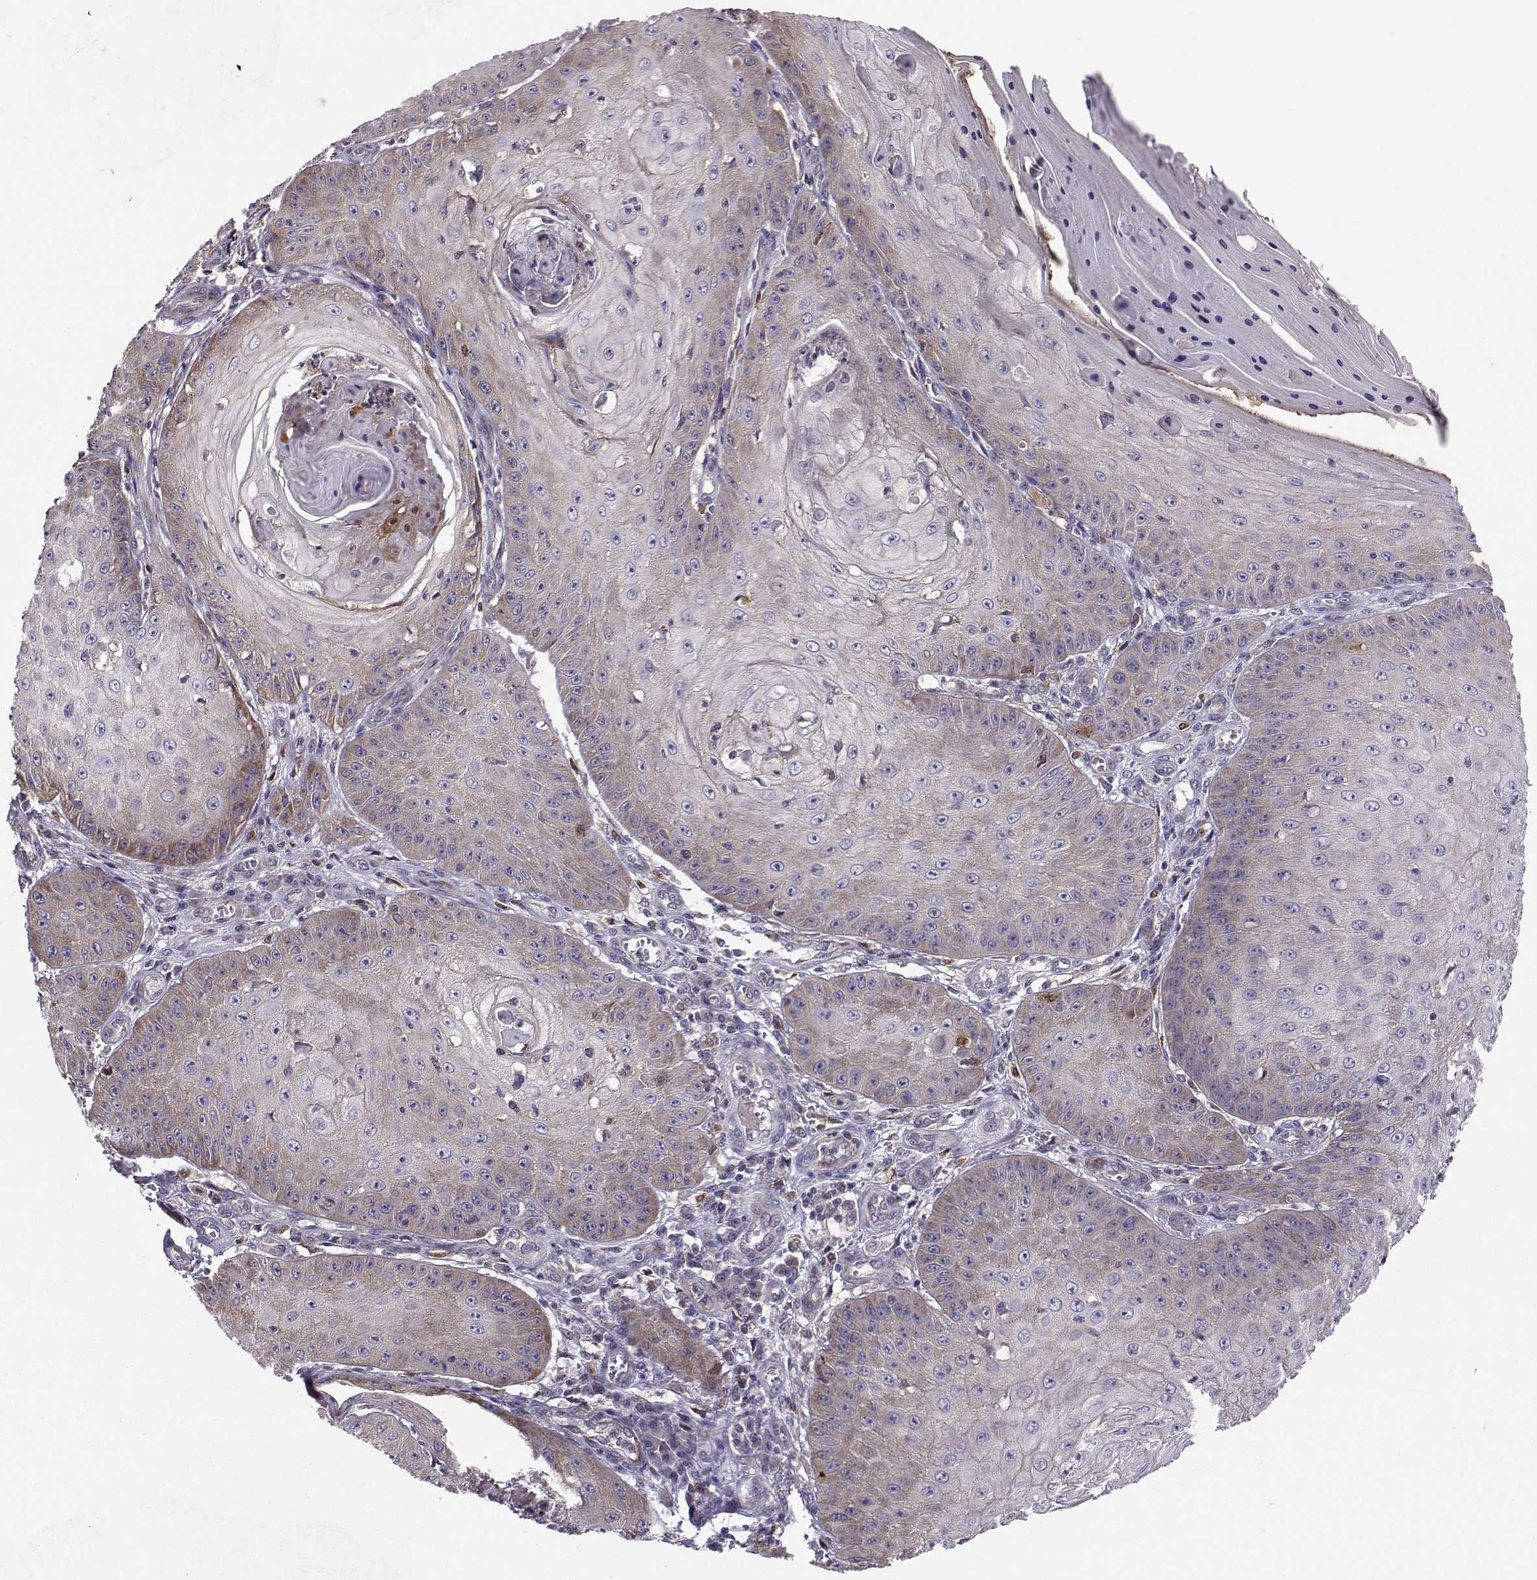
{"staining": {"intensity": "moderate", "quantity": "<25%", "location": "cytoplasmic/membranous"}, "tissue": "skin cancer", "cell_type": "Tumor cells", "image_type": "cancer", "snomed": [{"axis": "morphology", "description": "Squamous cell carcinoma, NOS"}, {"axis": "topography", "description": "Skin"}], "caption": "Immunohistochemistry staining of skin cancer (squamous cell carcinoma), which demonstrates low levels of moderate cytoplasmic/membranous expression in about <25% of tumor cells indicating moderate cytoplasmic/membranous protein staining. The staining was performed using DAB (brown) for protein detection and nuclei were counterstained in hematoxylin (blue).", "gene": "STXBP5", "patient": {"sex": "male", "age": 70}}